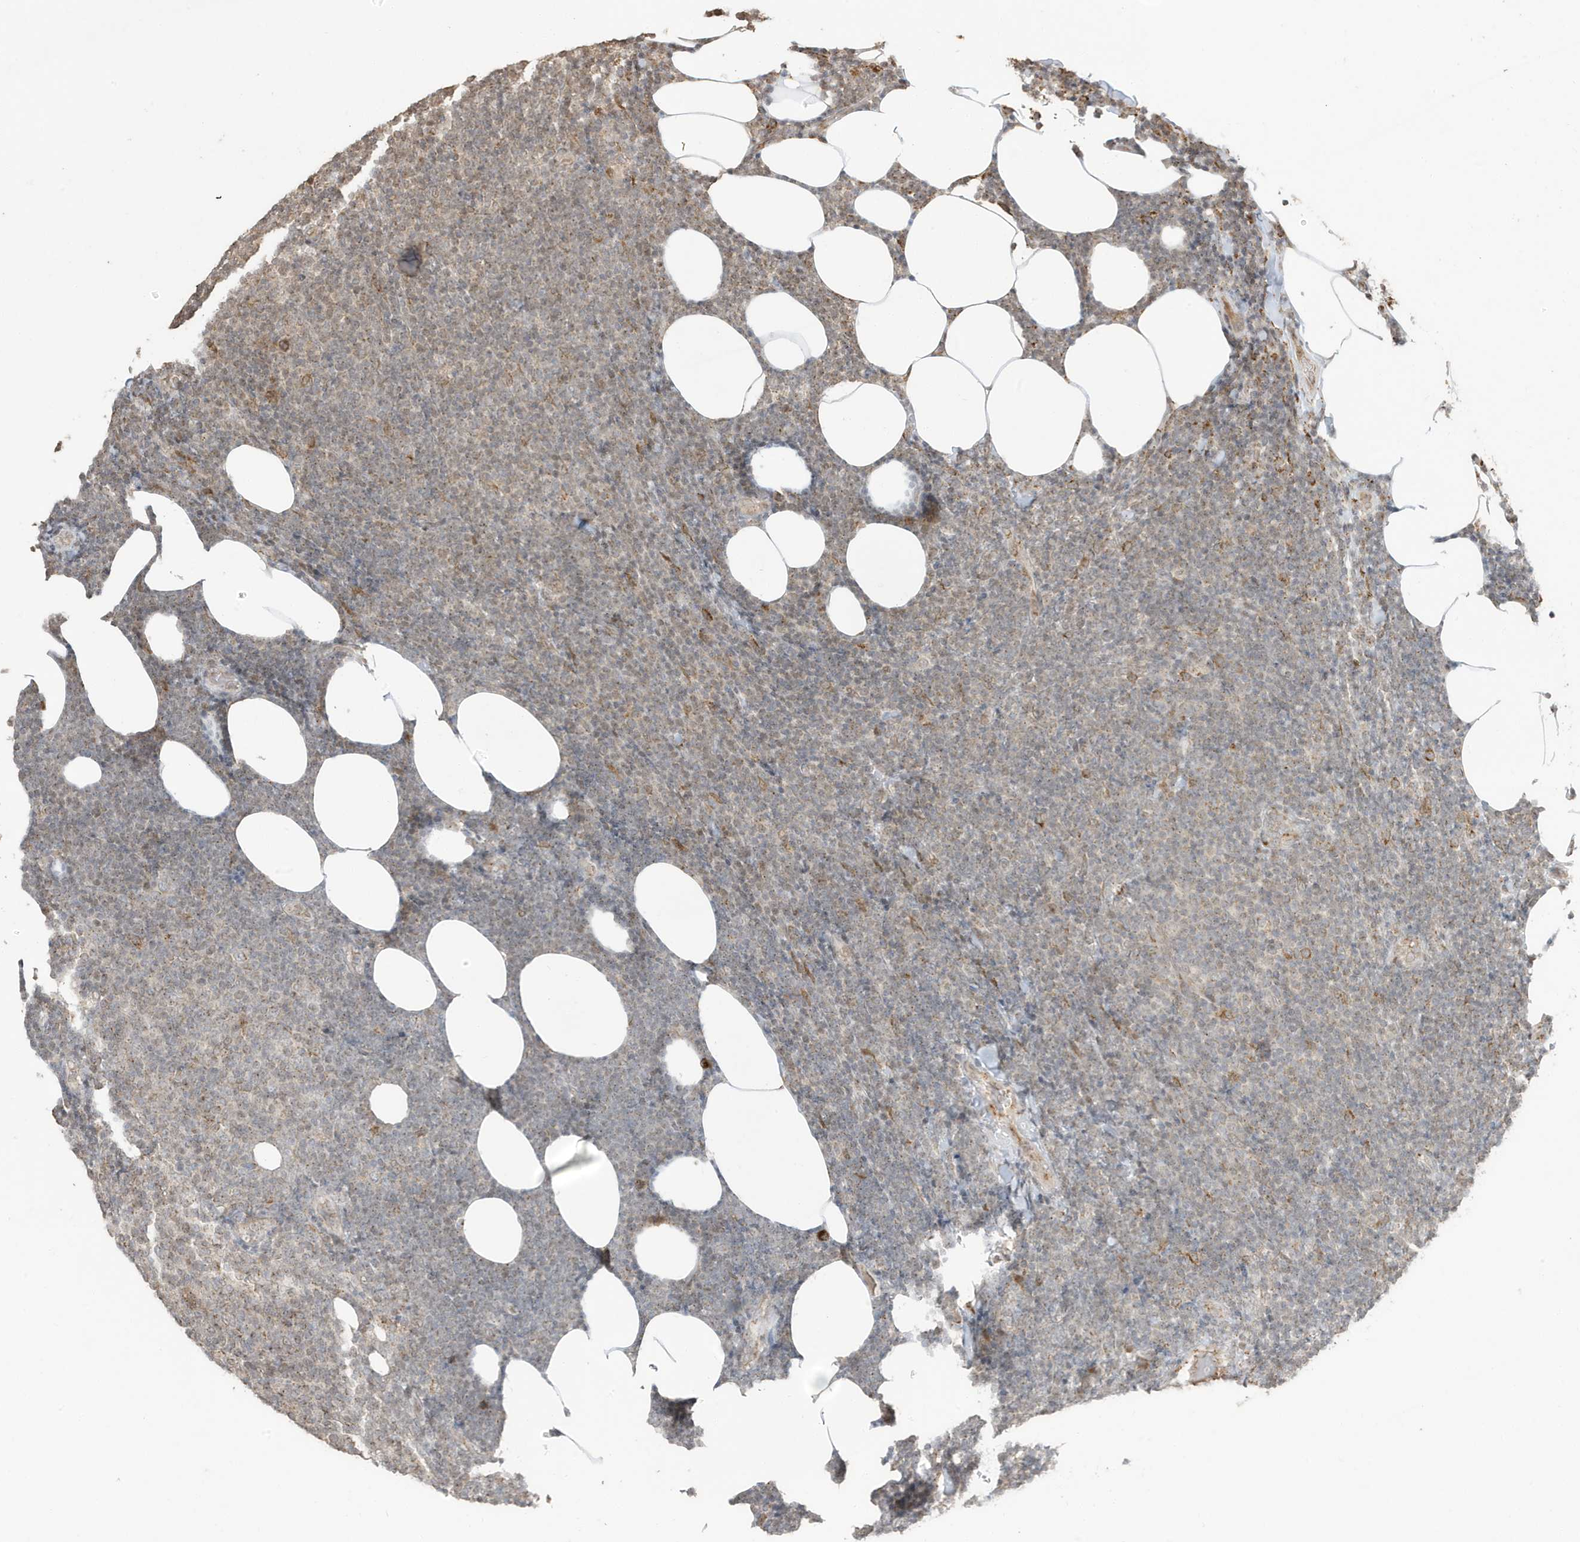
{"staining": {"intensity": "negative", "quantity": "none", "location": "none"}, "tissue": "lymphoma", "cell_type": "Tumor cells", "image_type": "cancer", "snomed": [{"axis": "morphology", "description": "Malignant lymphoma, non-Hodgkin's type, Low grade"}, {"axis": "topography", "description": "Lymph node"}], "caption": "Tumor cells show no significant positivity in lymphoma.", "gene": "RER1", "patient": {"sex": "male", "age": 66}}